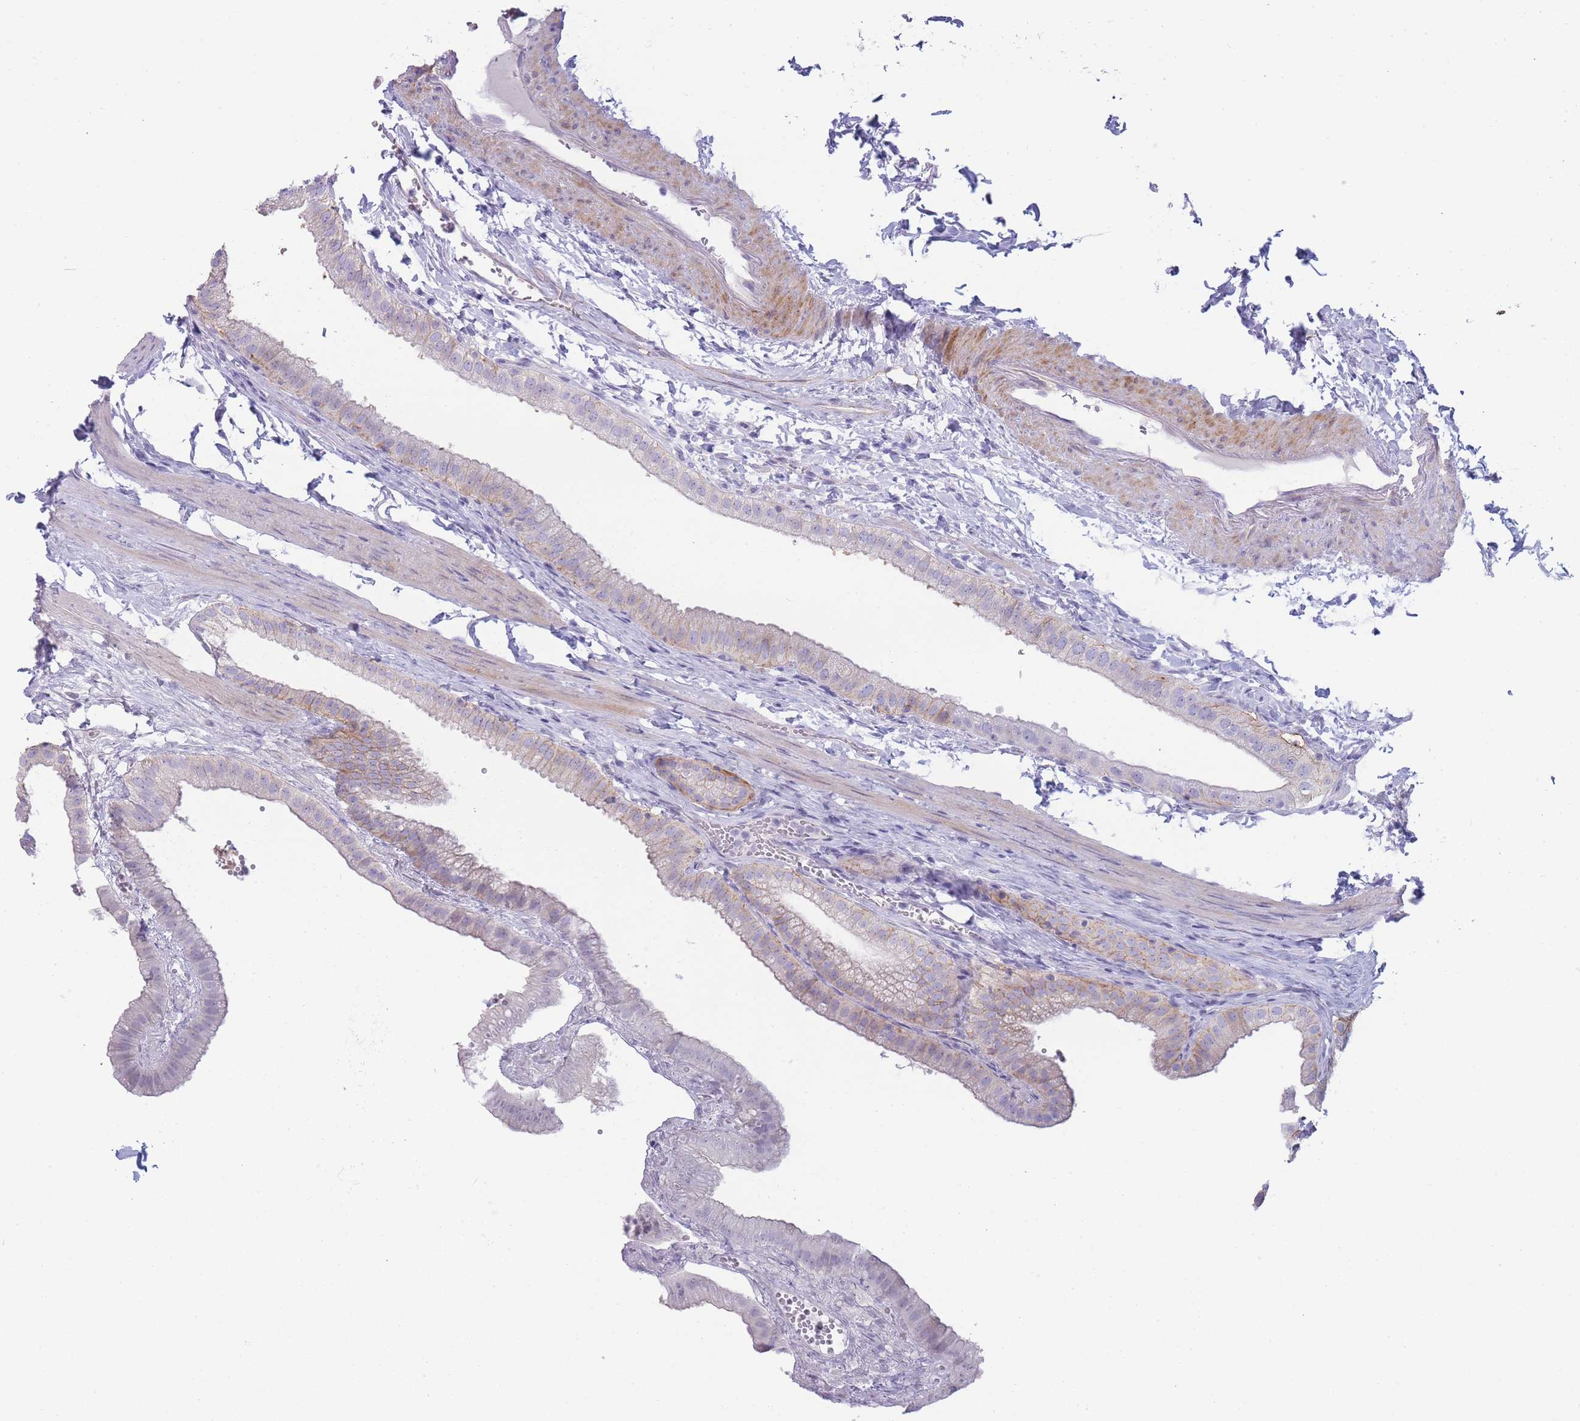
{"staining": {"intensity": "moderate", "quantity": "<25%", "location": "cytoplasmic/membranous"}, "tissue": "gallbladder", "cell_type": "Glandular cells", "image_type": "normal", "snomed": [{"axis": "morphology", "description": "Normal tissue, NOS"}, {"axis": "topography", "description": "Gallbladder"}], "caption": "The image shows immunohistochemical staining of unremarkable gallbladder. There is moderate cytoplasmic/membranous positivity is identified in about <25% of glandular cells.", "gene": "UTP14A", "patient": {"sex": "female", "age": 61}}